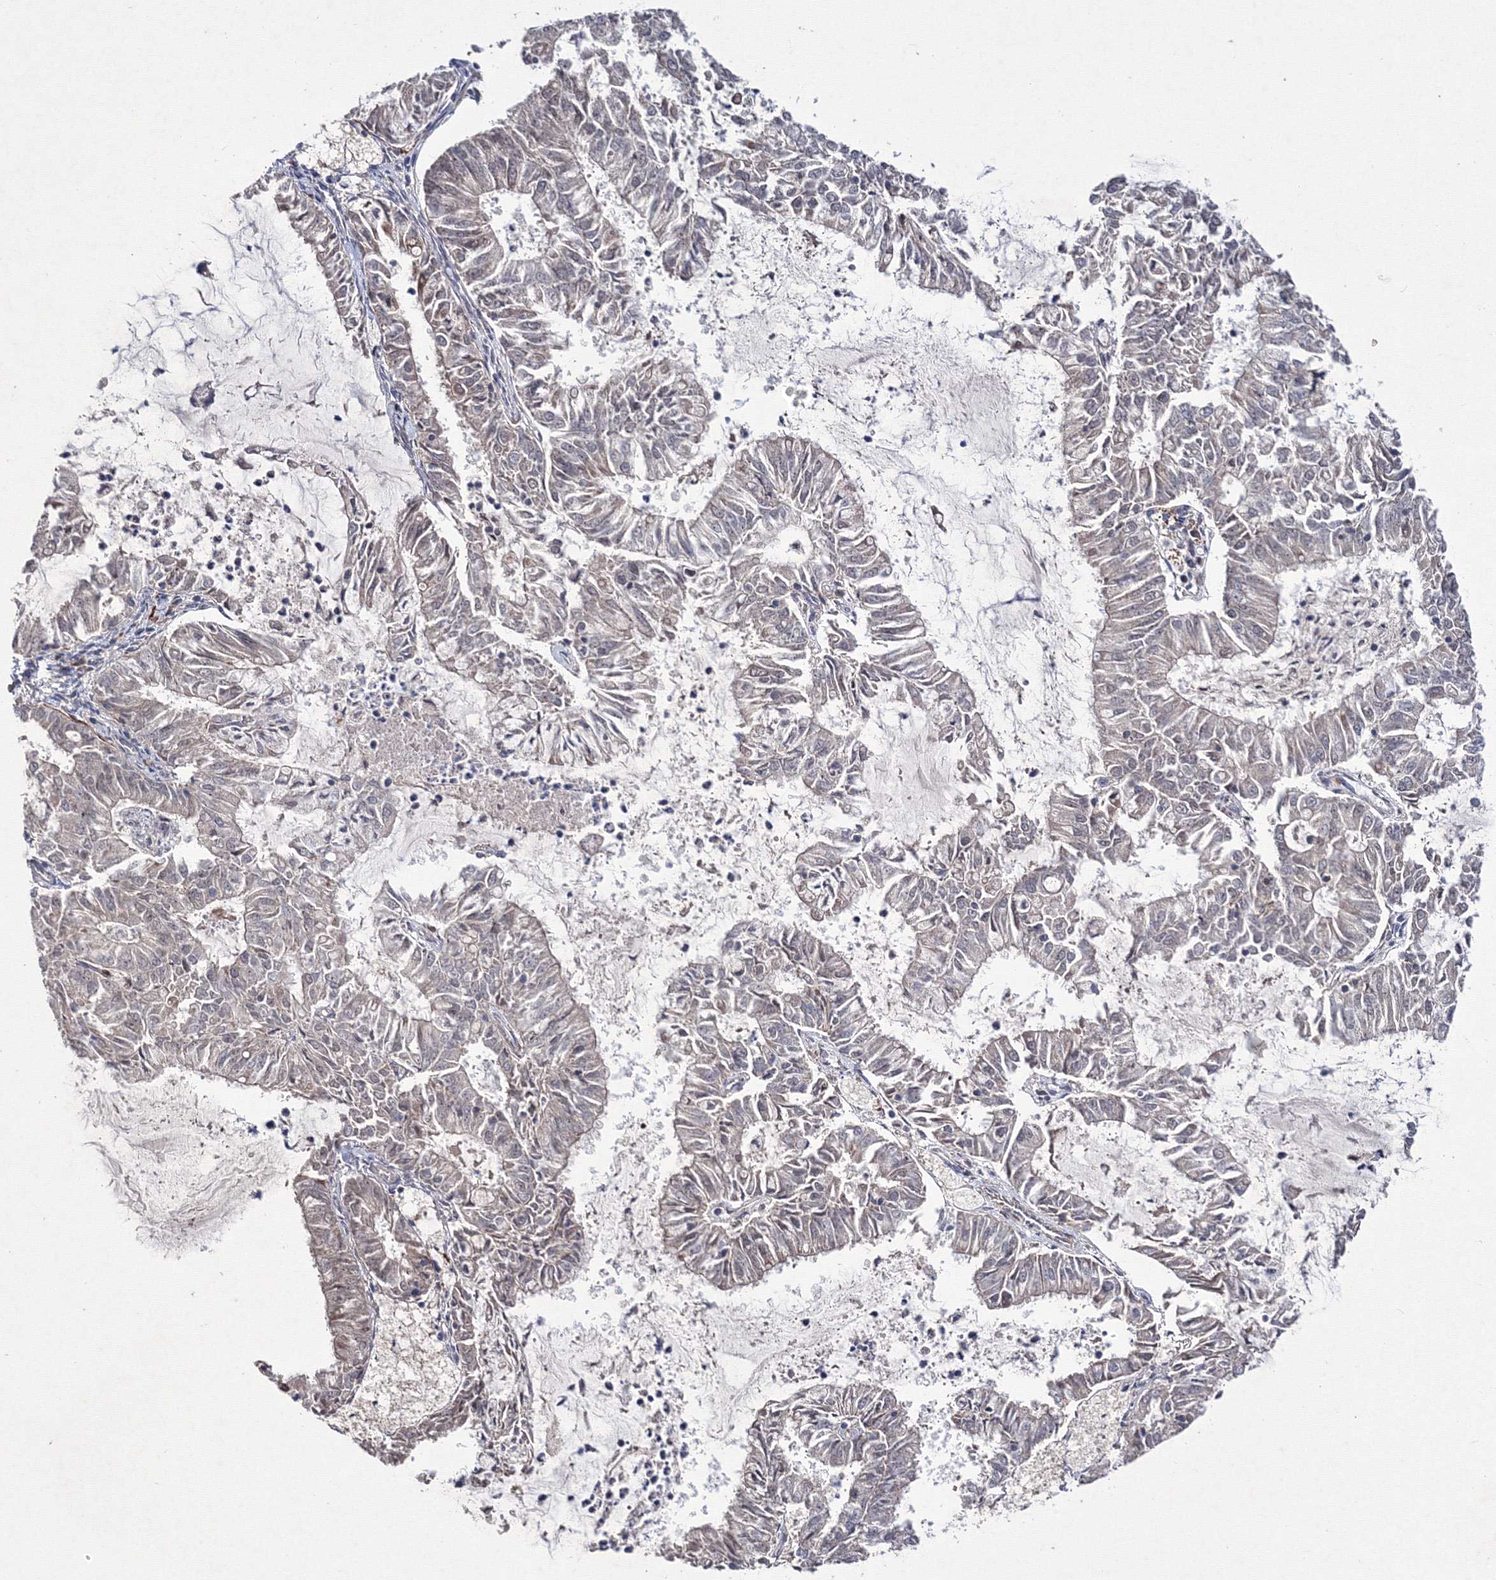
{"staining": {"intensity": "weak", "quantity": "<25%", "location": "cytoplasmic/membranous"}, "tissue": "endometrial cancer", "cell_type": "Tumor cells", "image_type": "cancer", "snomed": [{"axis": "morphology", "description": "Adenocarcinoma, NOS"}, {"axis": "topography", "description": "Endometrium"}], "caption": "An image of human endometrial adenocarcinoma is negative for staining in tumor cells. The staining is performed using DAB brown chromogen with nuclei counter-stained in using hematoxylin.", "gene": "PPP2R2B", "patient": {"sex": "female", "age": 57}}